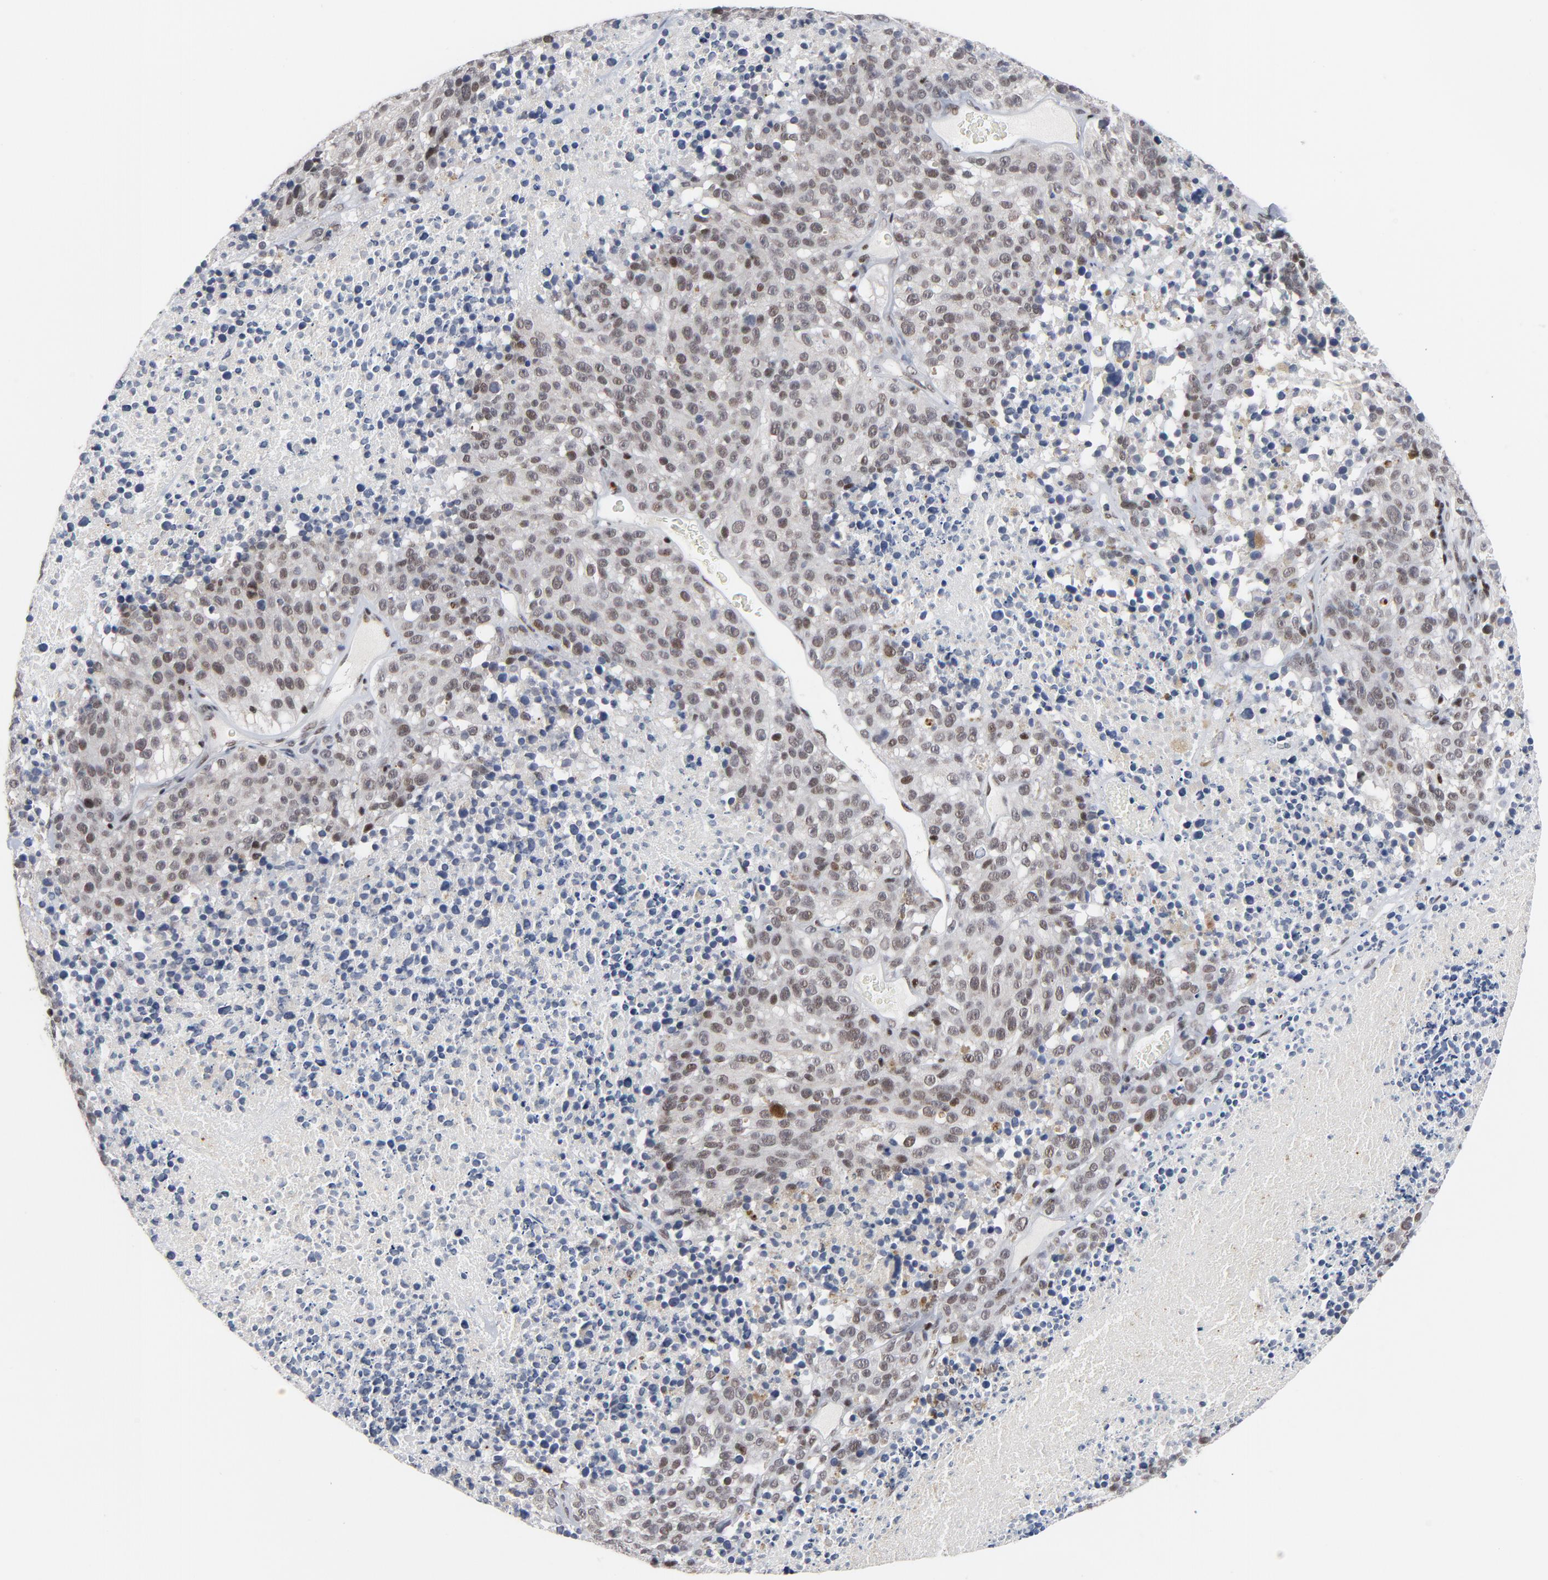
{"staining": {"intensity": "weak", "quantity": ">75%", "location": "nuclear"}, "tissue": "melanoma", "cell_type": "Tumor cells", "image_type": "cancer", "snomed": [{"axis": "morphology", "description": "Malignant melanoma, Metastatic site"}, {"axis": "topography", "description": "Cerebral cortex"}], "caption": "Malignant melanoma (metastatic site) tissue reveals weak nuclear expression in approximately >75% of tumor cells", "gene": "GABPA", "patient": {"sex": "female", "age": 52}}